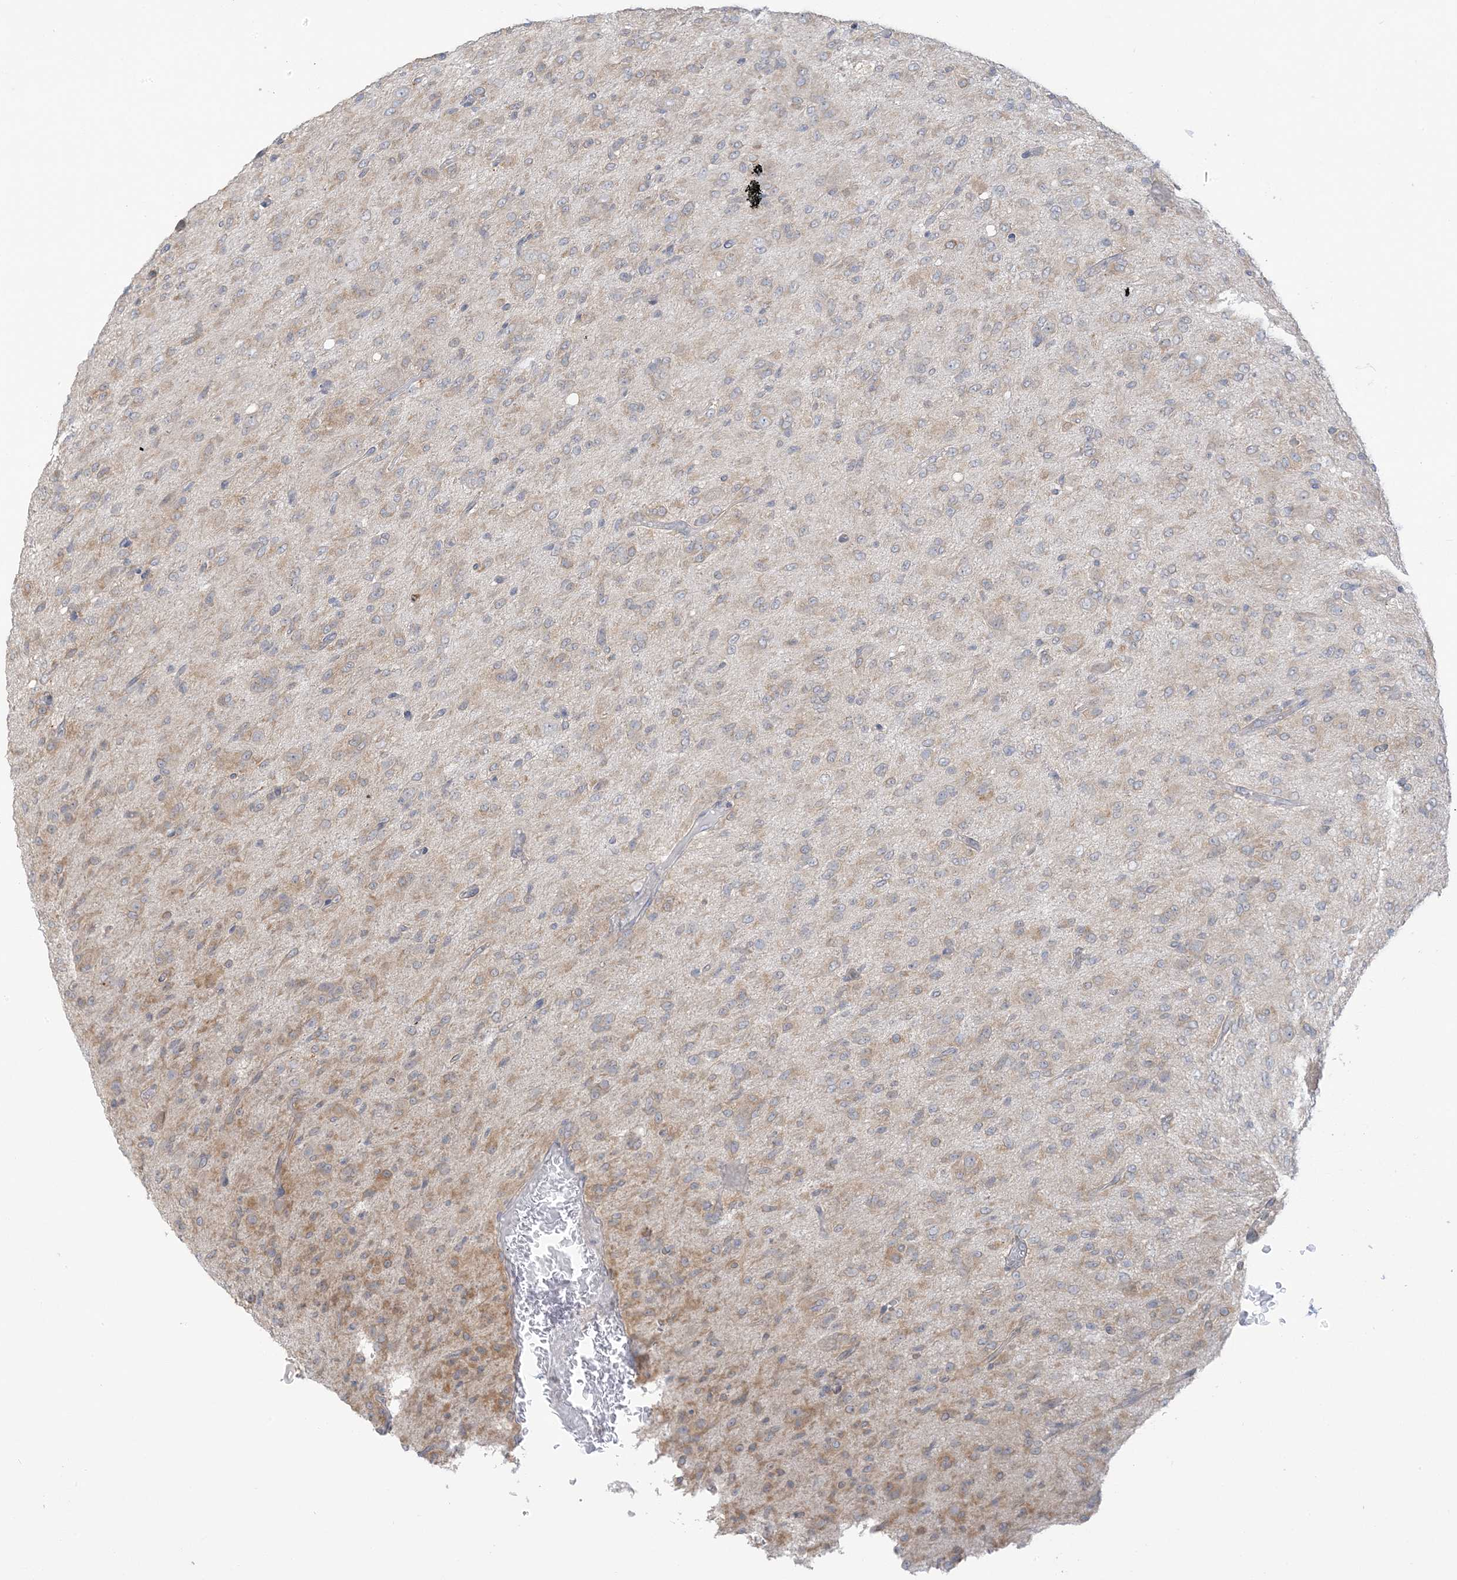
{"staining": {"intensity": "weak", "quantity": "25%-75%", "location": "cytoplasmic/membranous"}, "tissue": "glioma", "cell_type": "Tumor cells", "image_type": "cancer", "snomed": [{"axis": "morphology", "description": "Glioma, malignant, High grade"}, {"axis": "topography", "description": "Brain"}], "caption": "Glioma was stained to show a protein in brown. There is low levels of weak cytoplasmic/membranous staining in approximately 25%-75% of tumor cells. The protein is shown in brown color, while the nuclei are stained blue.", "gene": "EEFSEC", "patient": {"sex": "female", "age": 59}}